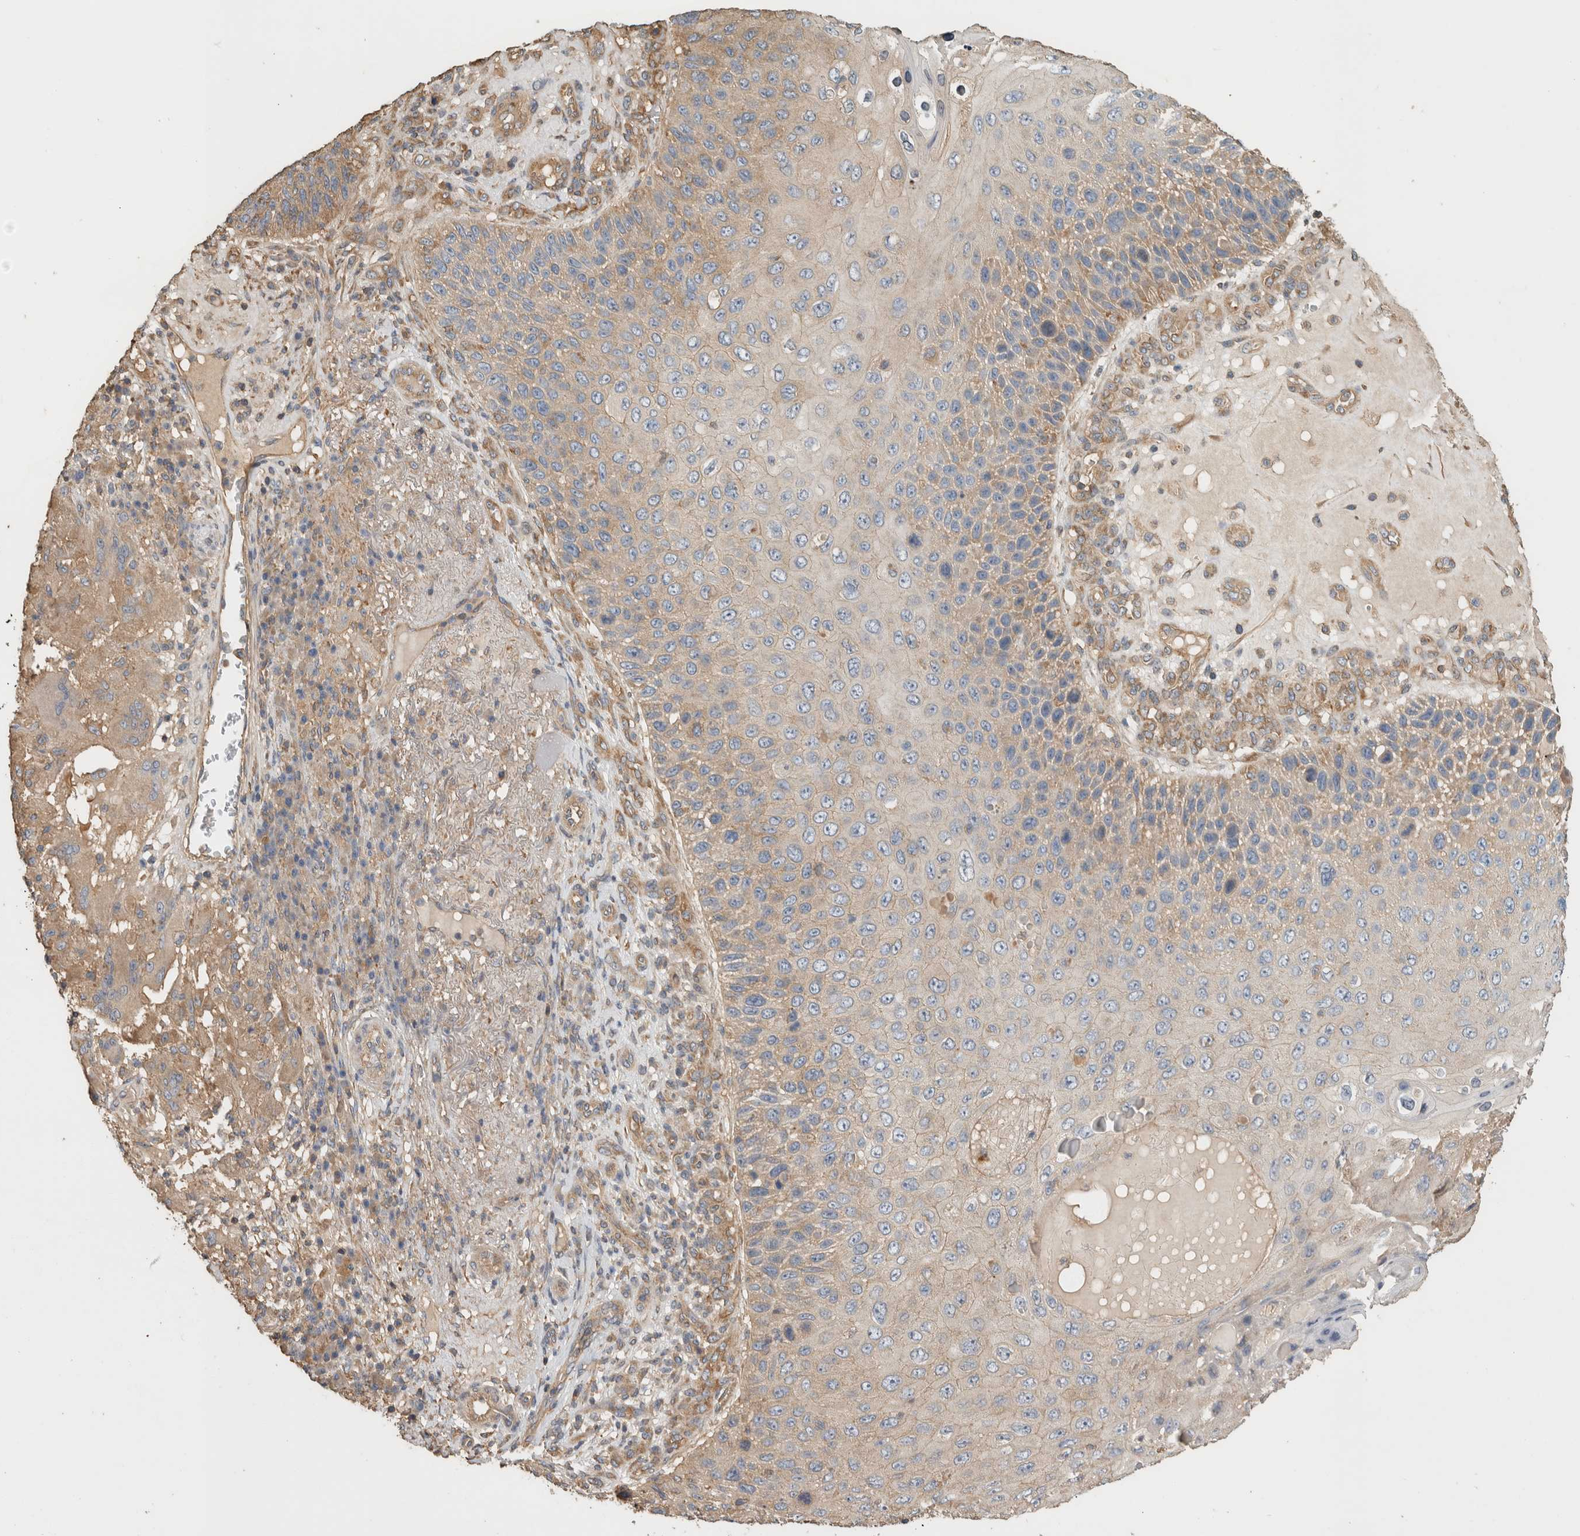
{"staining": {"intensity": "weak", "quantity": ">75%", "location": "cytoplasmic/membranous"}, "tissue": "skin cancer", "cell_type": "Tumor cells", "image_type": "cancer", "snomed": [{"axis": "morphology", "description": "Squamous cell carcinoma, NOS"}, {"axis": "topography", "description": "Skin"}], "caption": "IHC of skin cancer (squamous cell carcinoma) exhibits low levels of weak cytoplasmic/membranous staining in approximately >75% of tumor cells.", "gene": "EIF4G3", "patient": {"sex": "female", "age": 88}}